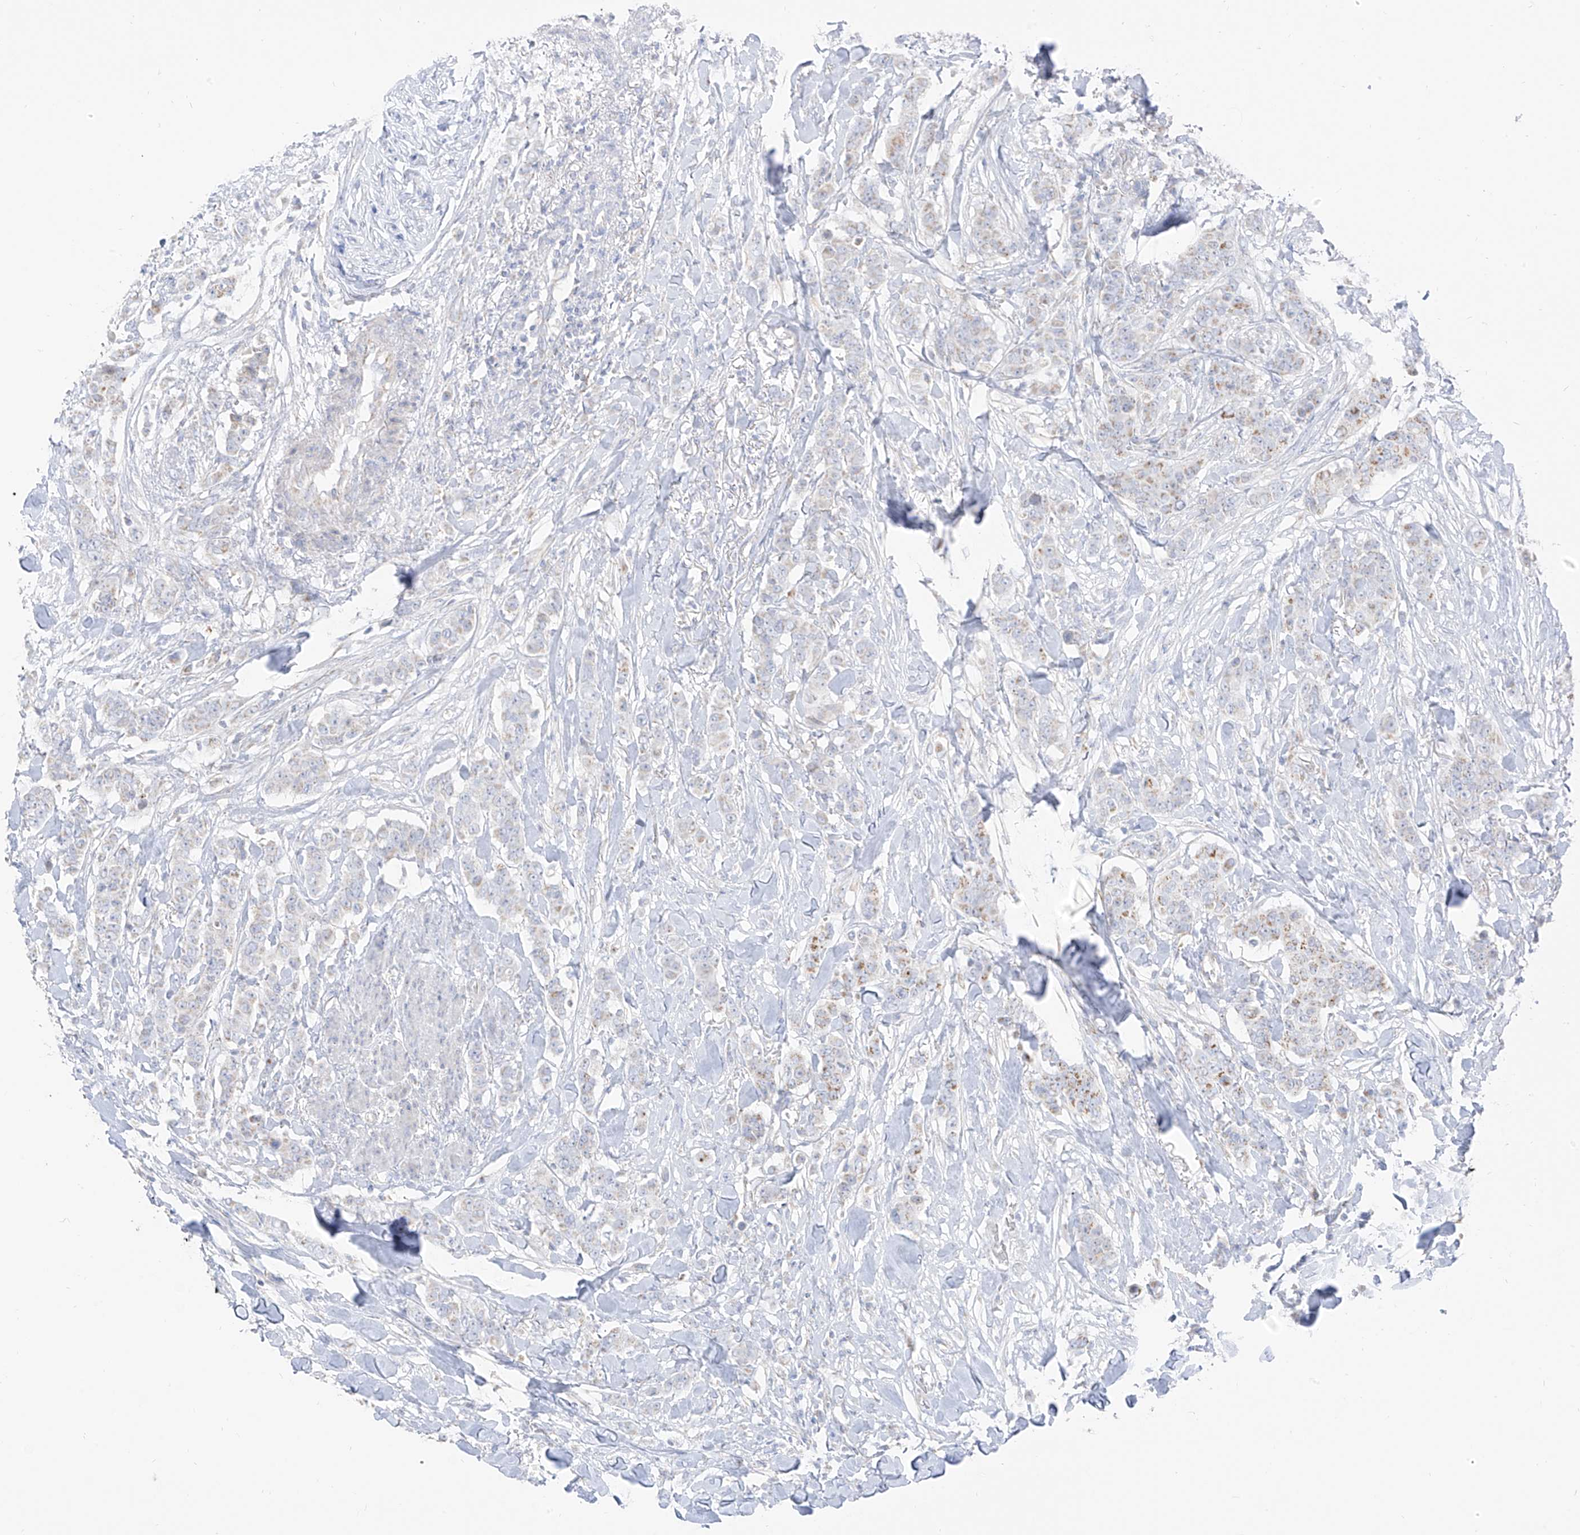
{"staining": {"intensity": "weak", "quantity": "25%-75%", "location": "cytoplasmic/membranous"}, "tissue": "breast cancer", "cell_type": "Tumor cells", "image_type": "cancer", "snomed": [{"axis": "morphology", "description": "Duct carcinoma"}, {"axis": "topography", "description": "Breast"}], "caption": "Breast cancer (invasive ductal carcinoma) stained with a brown dye demonstrates weak cytoplasmic/membranous positive expression in about 25%-75% of tumor cells.", "gene": "ETHE1", "patient": {"sex": "female", "age": 40}}